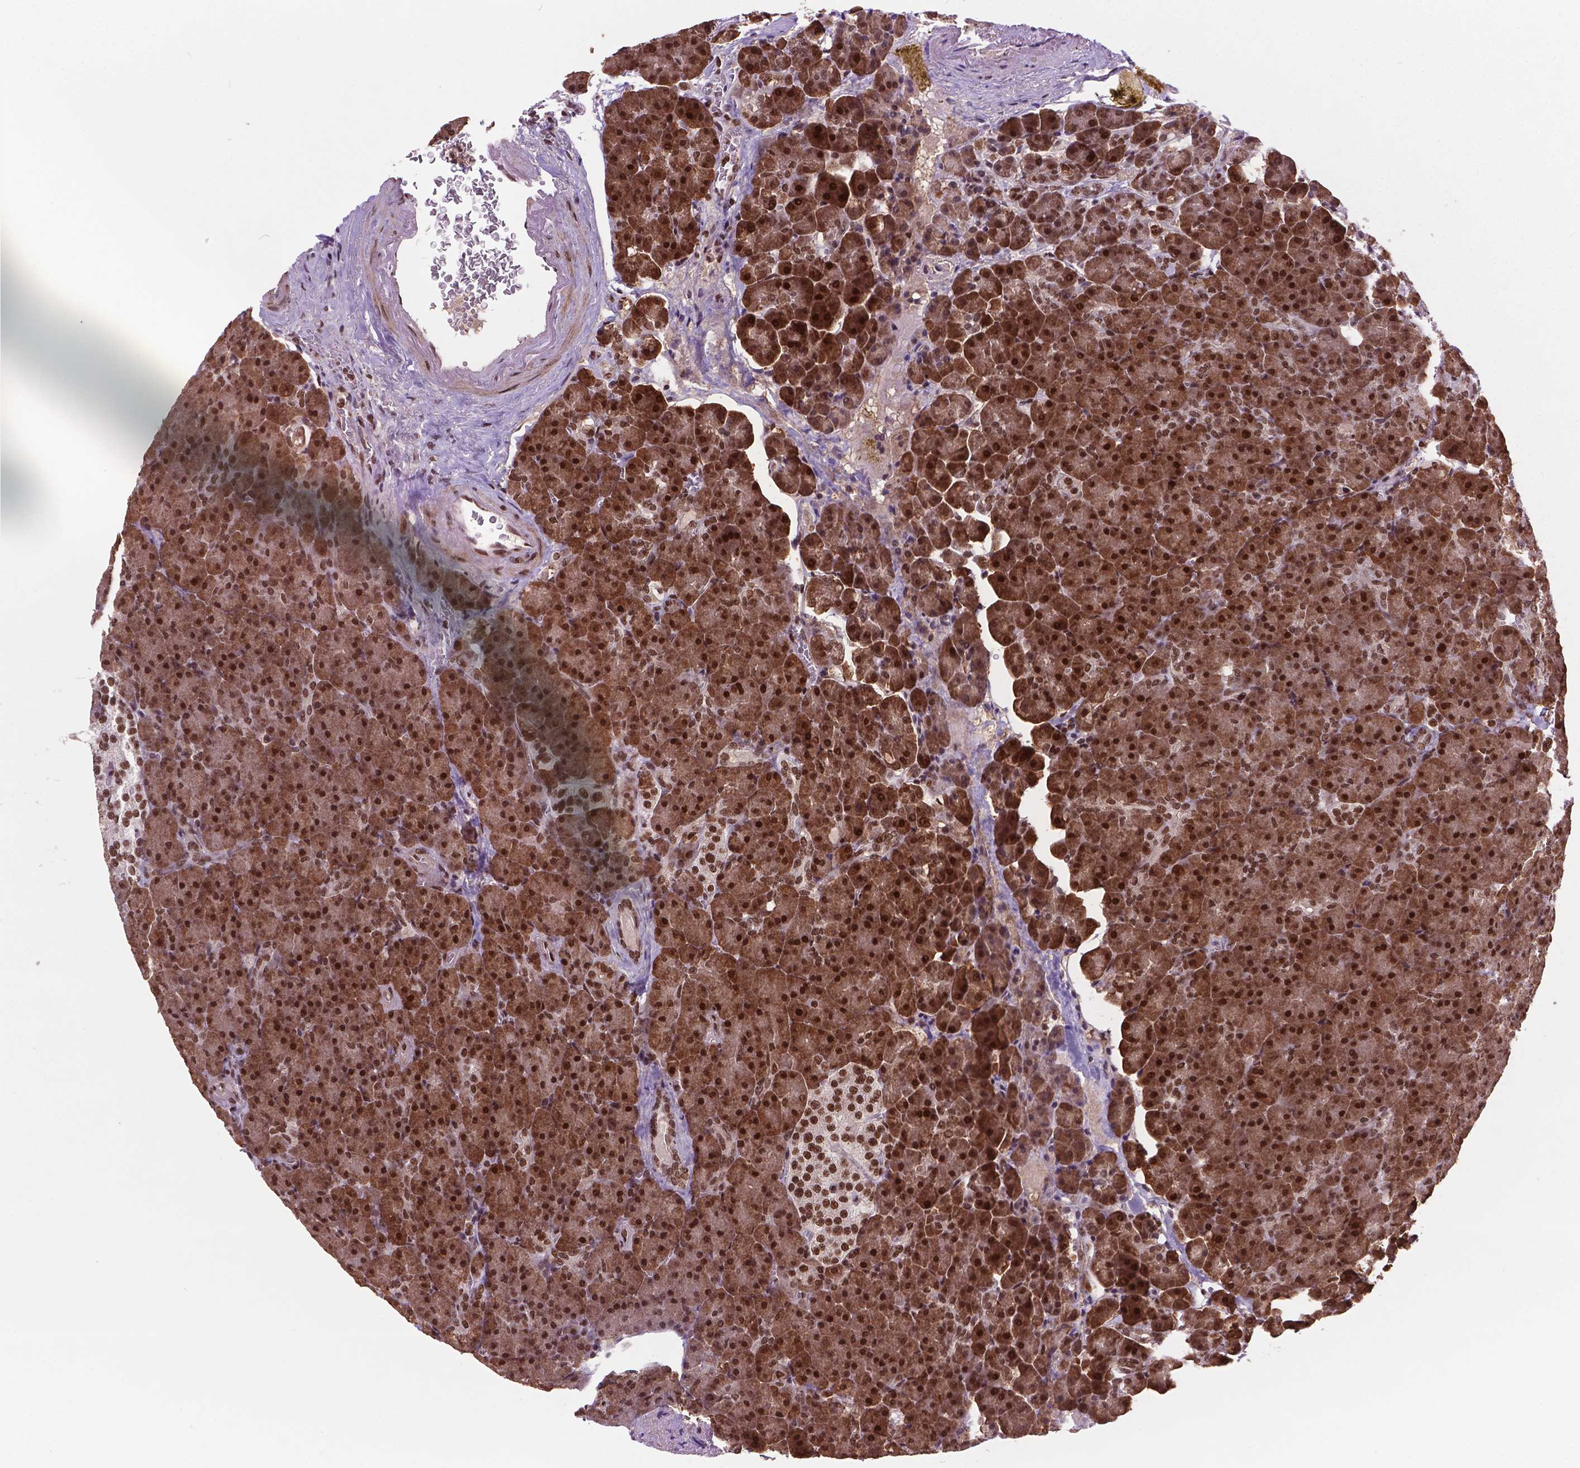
{"staining": {"intensity": "strong", "quantity": ">75%", "location": "cytoplasmic/membranous,nuclear"}, "tissue": "pancreas", "cell_type": "Exocrine glandular cells", "image_type": "normal", "snomed": [{"axis": "morphology", "description": "Normal tissue, NOS"}, {"axis": "topography", "description": "Pancreas"}], "caption": "A high amount of strong cytoplasmic/membranous,nuclear staining is identified in about >75% of exocrine glandular cells in unremarkable pancreas.", "gene": "SIRT6", "patient": {"sex": "female", "age": 74}}